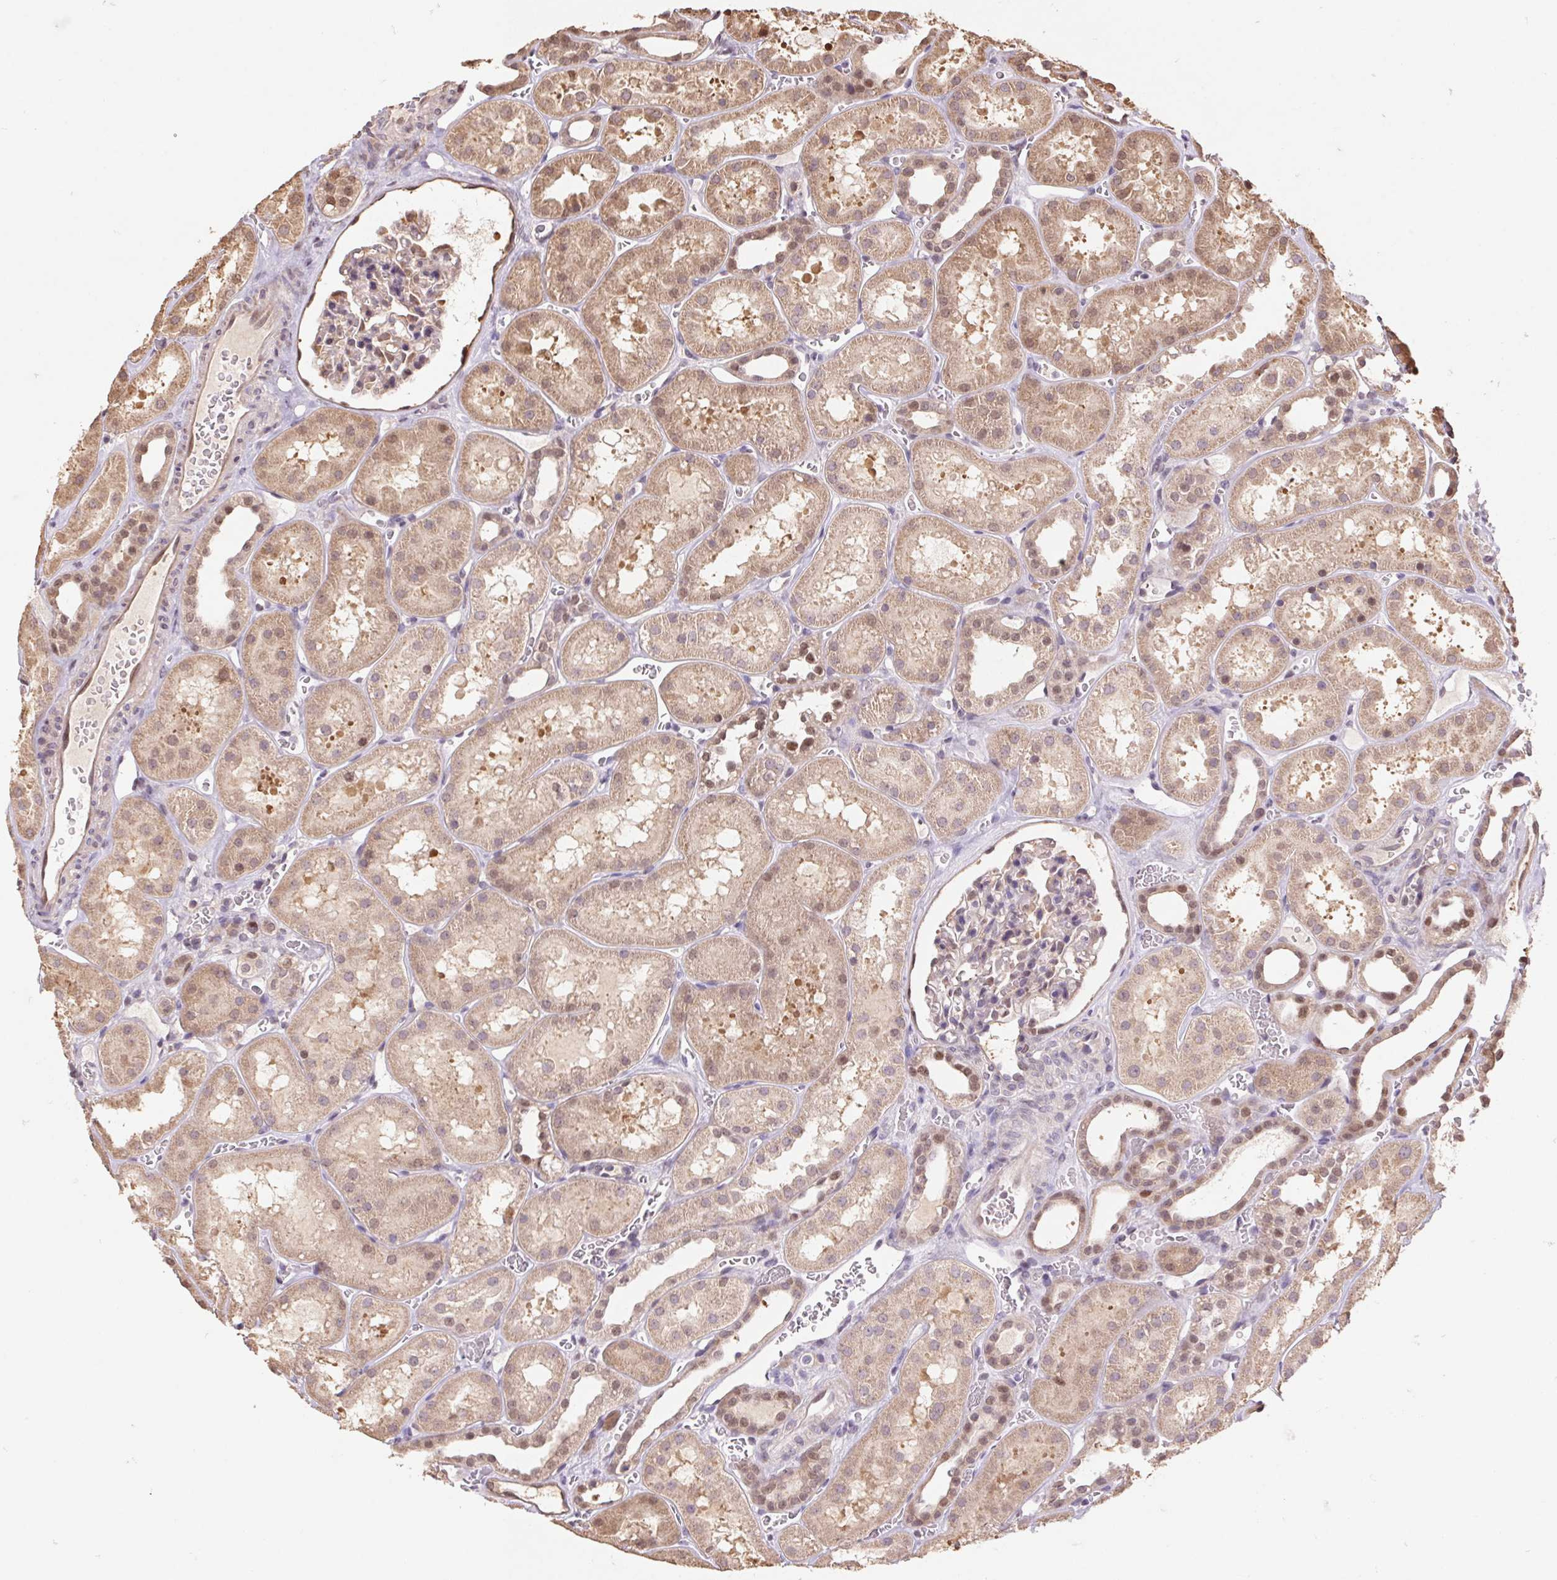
{"staining": {"intensity": "weak", "quantity": "<25%", "location": "nuclear"}, "tissue": "kidney", "cell_type": "Cells in glomeruli", "image_type": "normal", "snomed": [{"axis": "morphology", "description": "Normal tissue, NOS"}, {"axis": "topography", "description": "Kidney"}], "caption": "Kidney stained for a protein using immunohistochemistry shows no positivity cells in glomeruli.", "gene": "CUTA", "patient": {"sex": "female", "age": 41}}